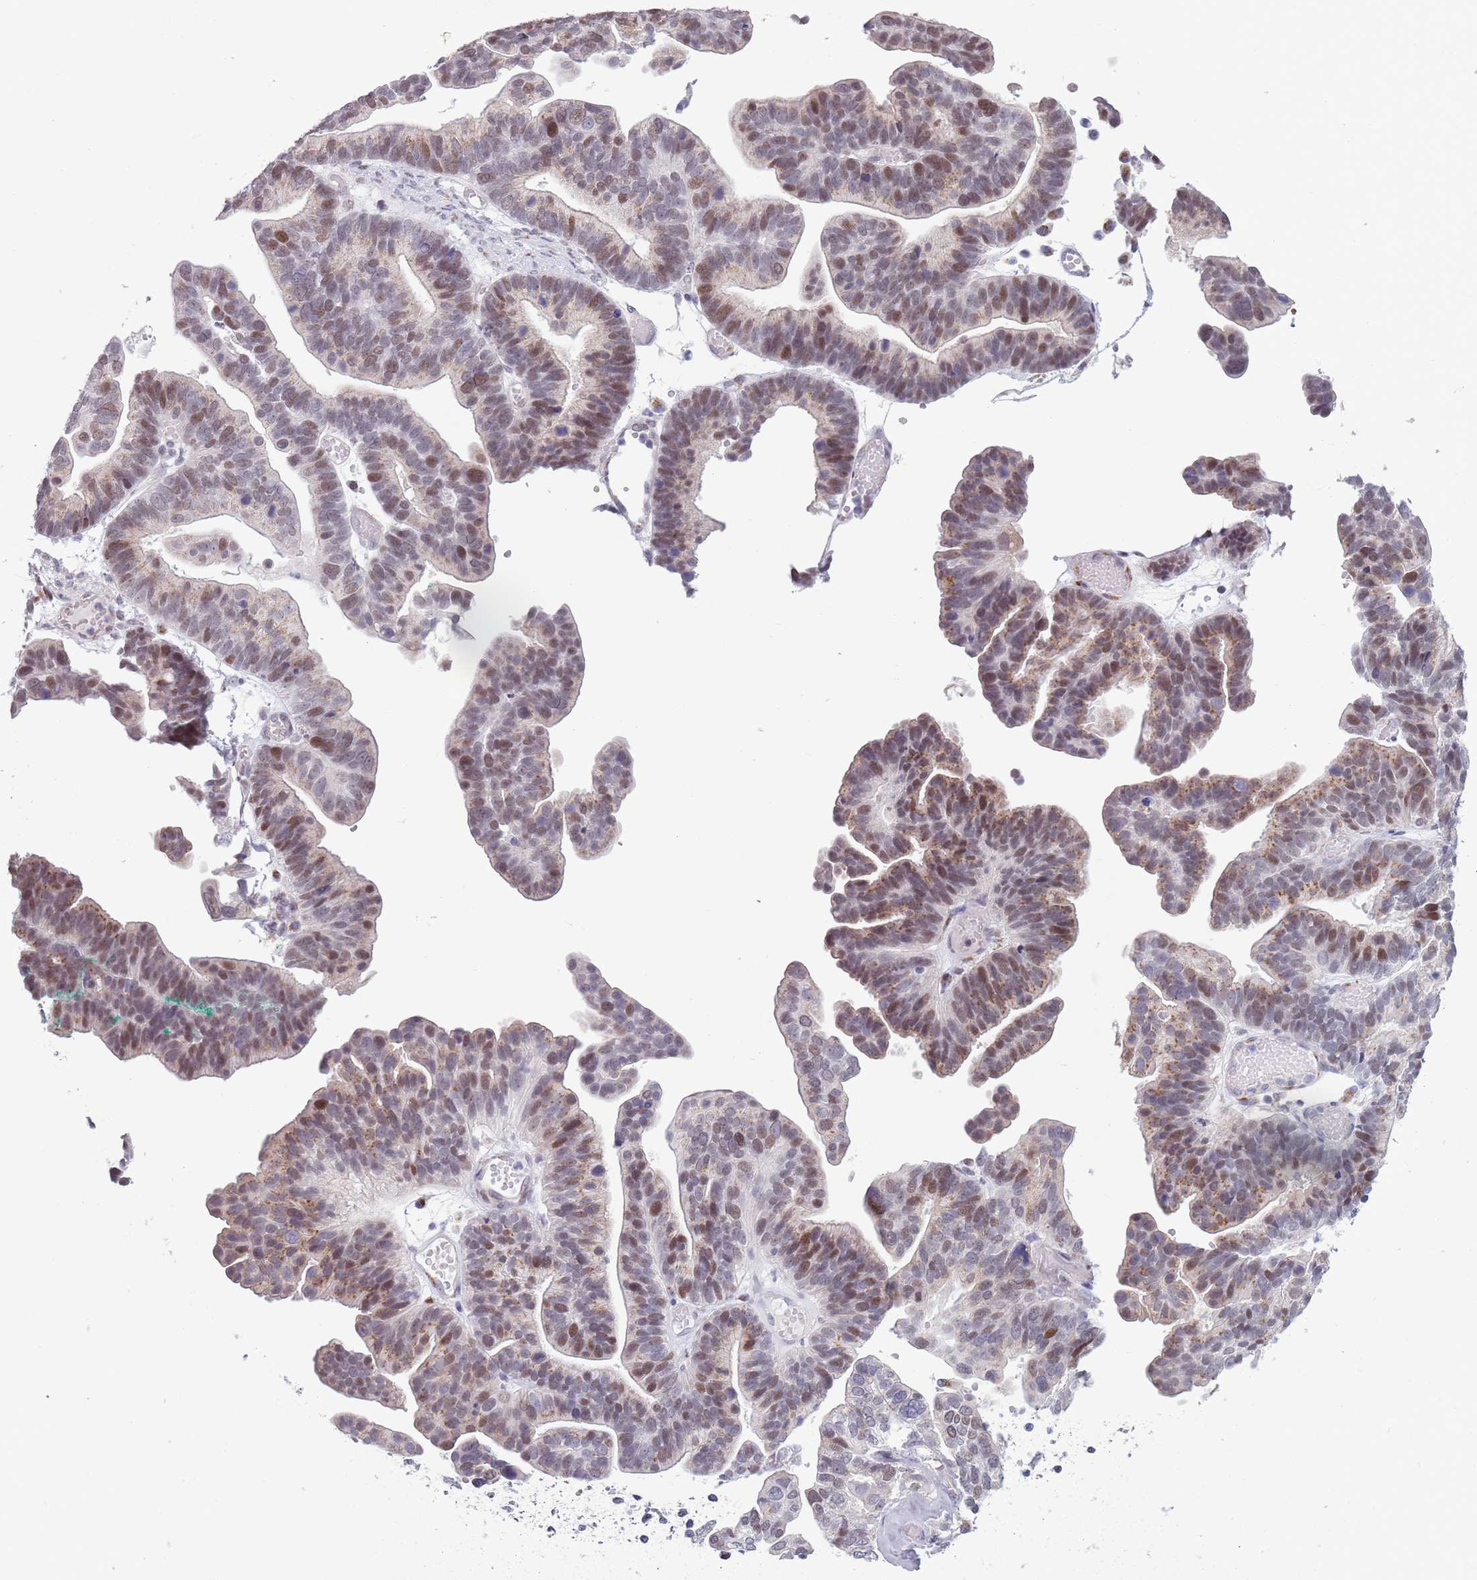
{"staining": {"intensity": "moderate", "quantity": ">75%", "location": "cytoplasmic/membranous,nuclear"}, "tissue": "ovarian cancer", "cell_type": "Tumor cells", "image_type": "cancer", "snomed": [{"axis": "morphology", "description": "Cystadenocarcinoma, serous, NOS"}, {"axis": "topography", "description": "Ovary"}], "caption": "An image of ovarian serous cystadenocarcinoma stained for a protein demonstrates moderate cytoplasmic/membranous and nuclear brown staining in tumor cells.", "gene": "ZKSCAN2", "patient": {"sex": "female", "age": 56}}